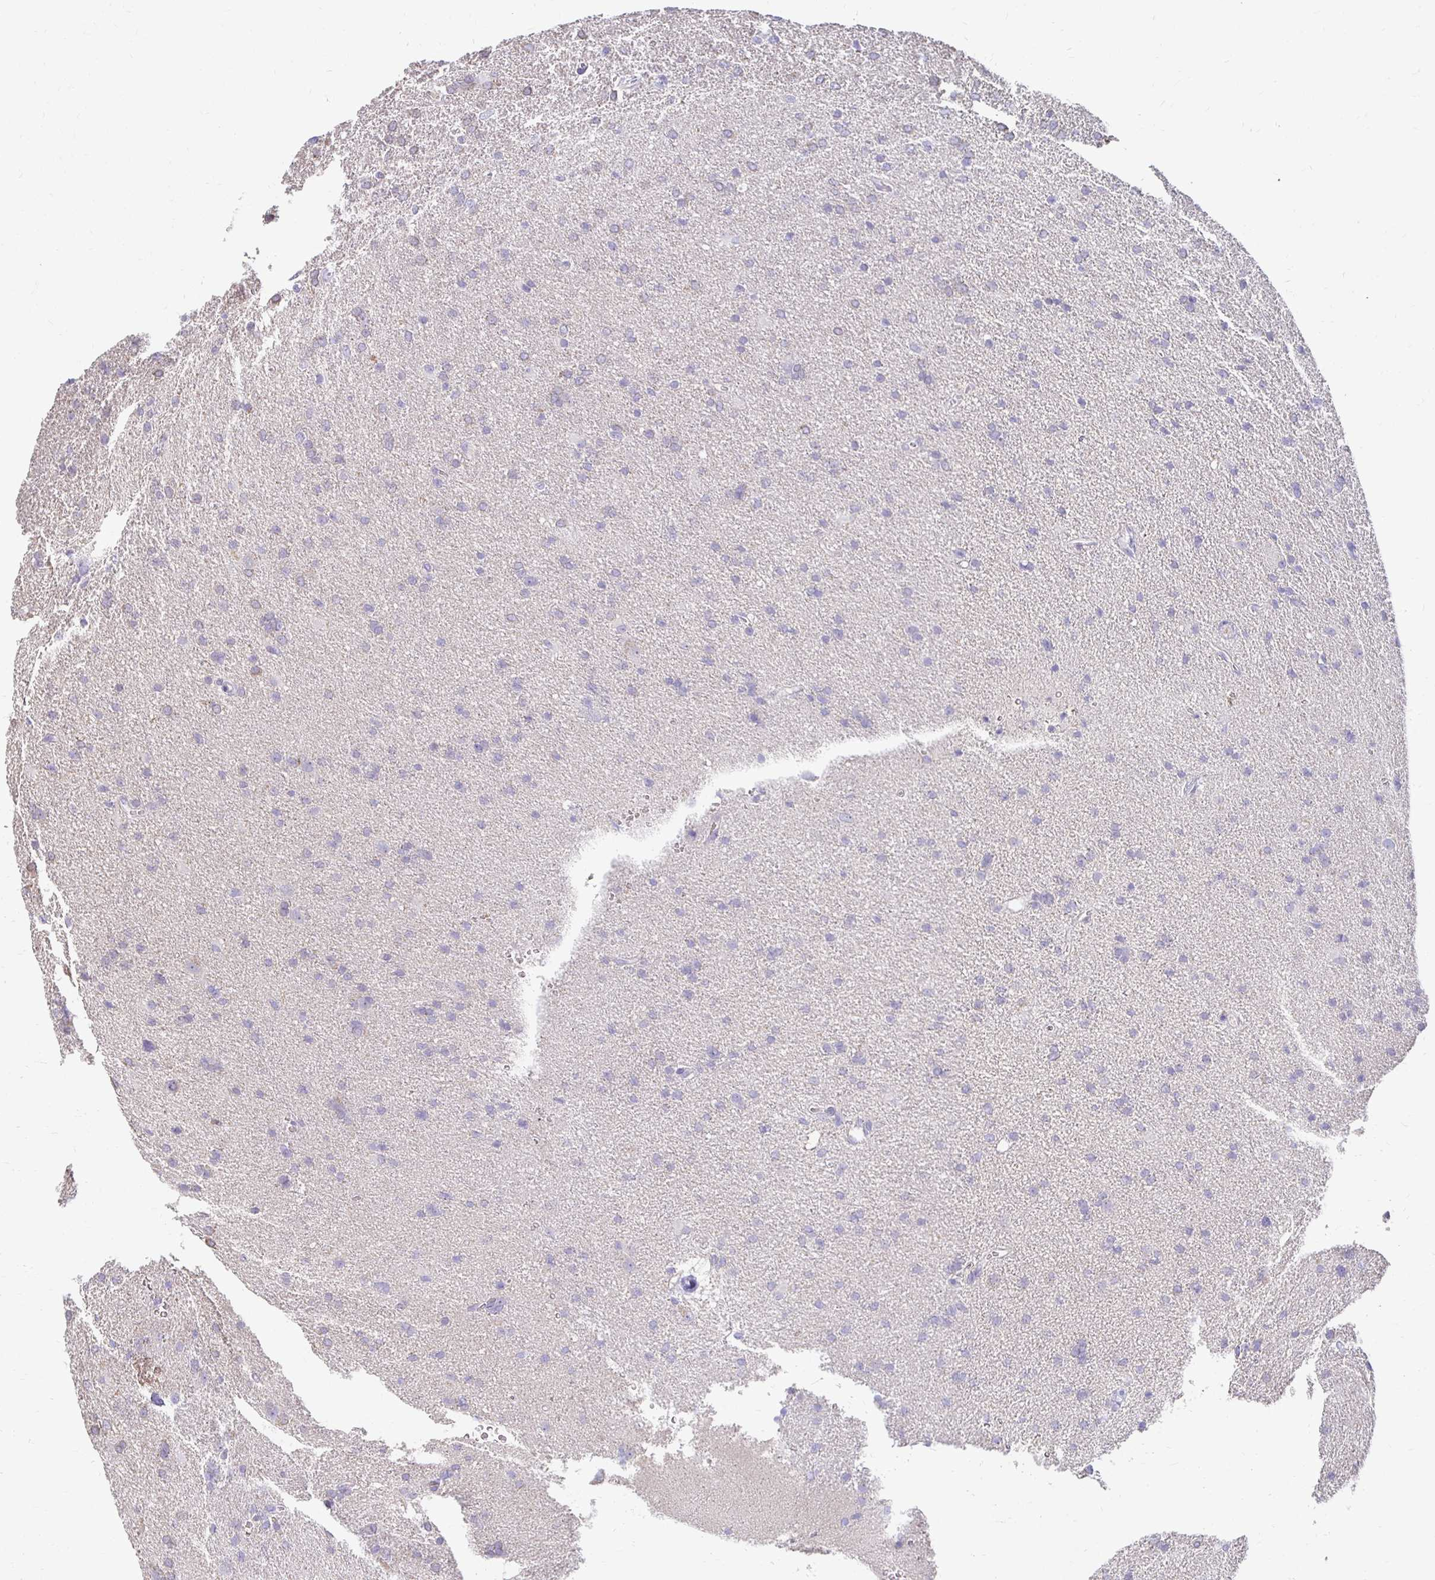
{"staining": {"intensity": "negative", "quantity": "none", "location": "none"}, "tissue": "glioma", "cell_type": "Tumor cells", "image_type": "cancer", "snomed": [{"axis": "morphology", "description": "Glioma, malignant, Low grade"}, {"axis": "topography", "description": "Brain"}], "caption": "Tumor cells are negative for protein expression in human low-grade glioma (malignant).", "gene": "AKAP6", "patient": {"sex": "male", "age": 66}}